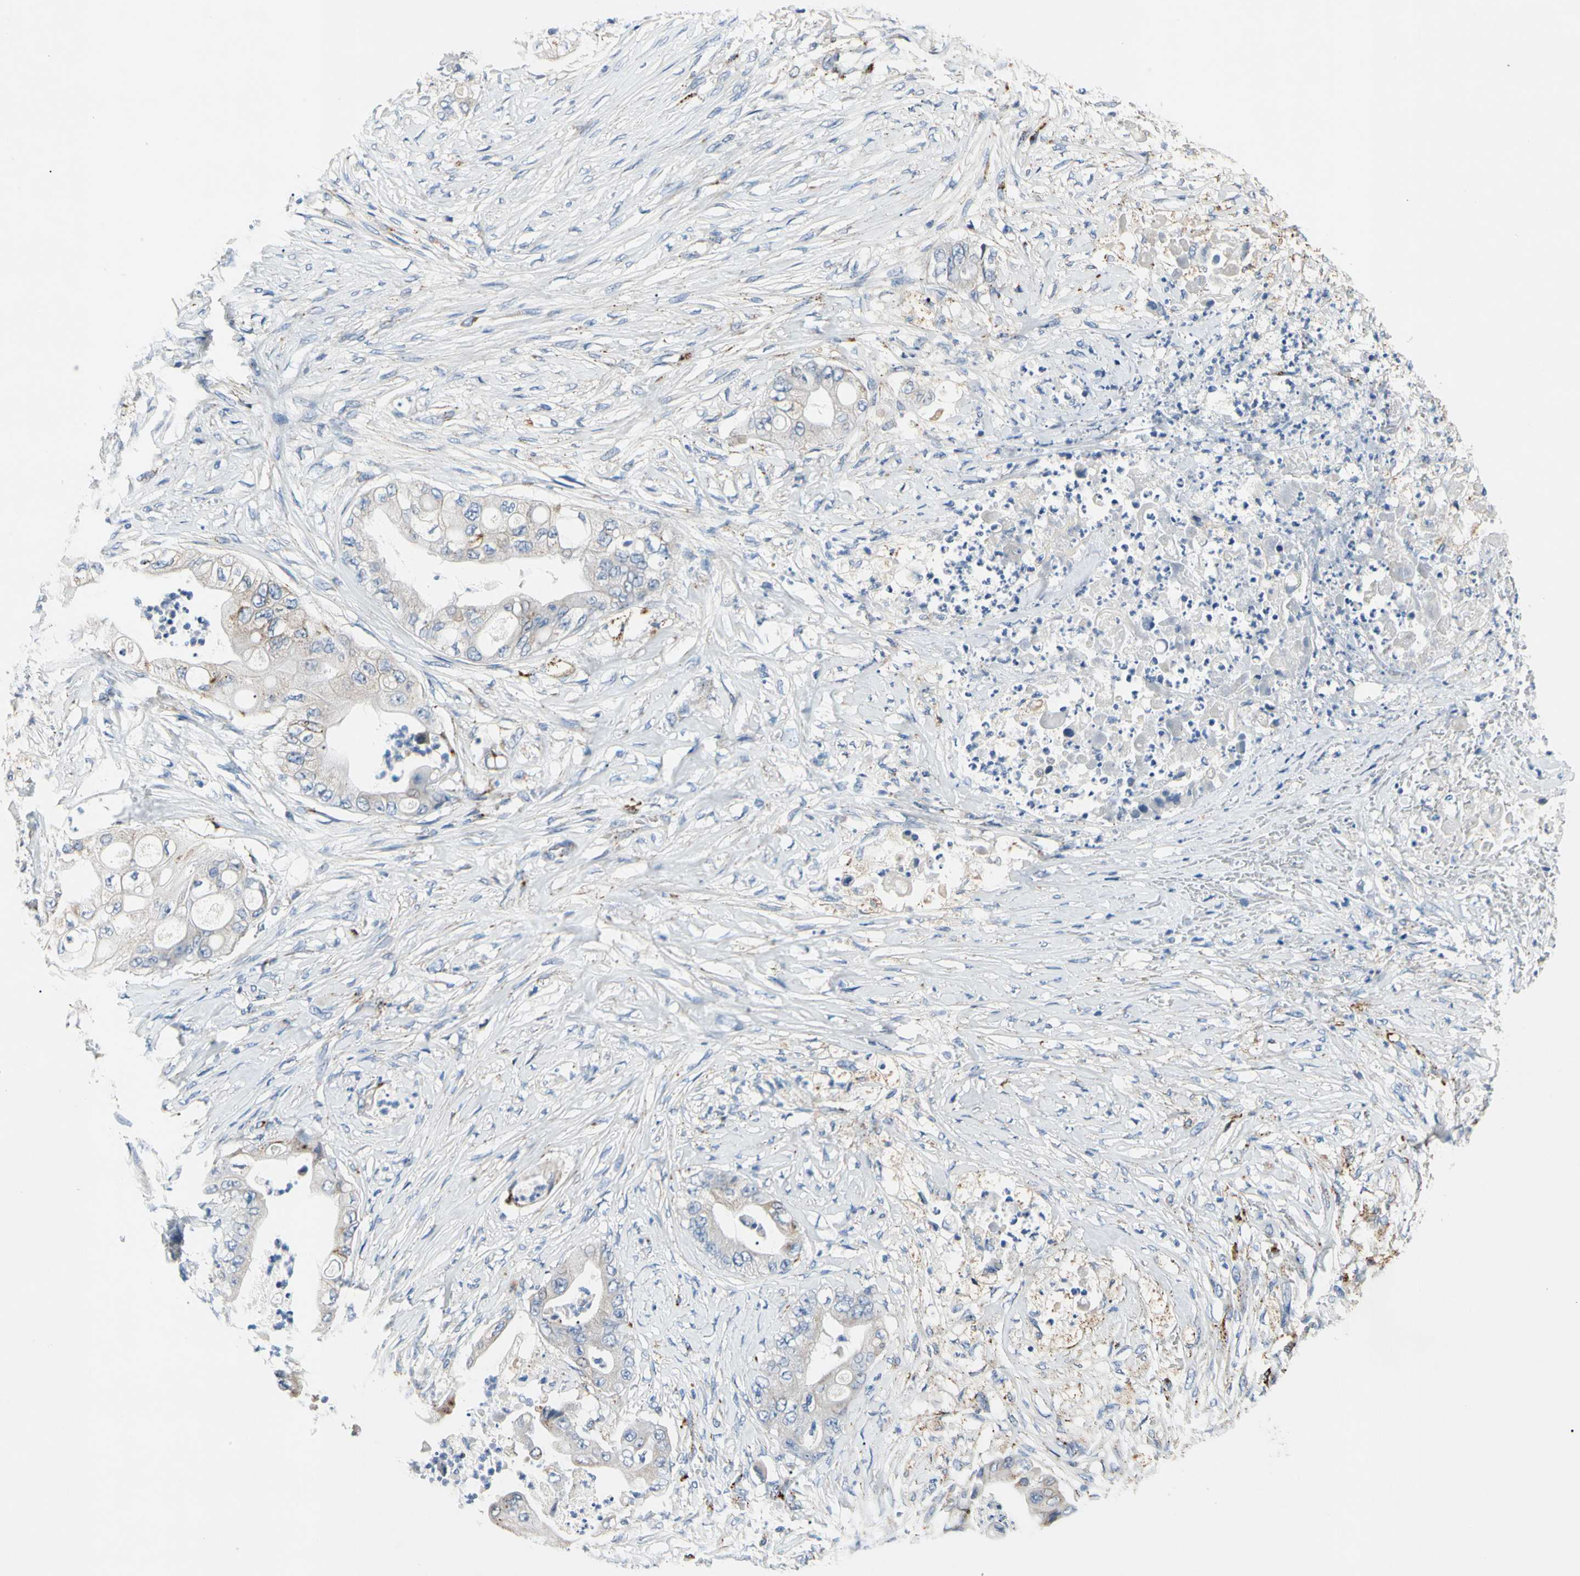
{"staining": {"intensity": "moderate", "quantity": "25%-75%", "location": "cytoplasmic/membranous"}, "tissue": "stomach cancer", "cell_type": "Tumor cells", "image_type": "cancer", "snomed": [{"axis": "morphology", "description": "Adenocarcinoma, NOS"}, {"axis": "topography", "description": "Stomach"}], "caption": "Stomach adenocarcinoma was stained to show a protein in brown. There is medium levels of moderate cytoplasmic/membranous expression in about 25%-75% of tumor cells.", "gene": "RETSAT", "patient": {"sex": "female", "age": 73}}